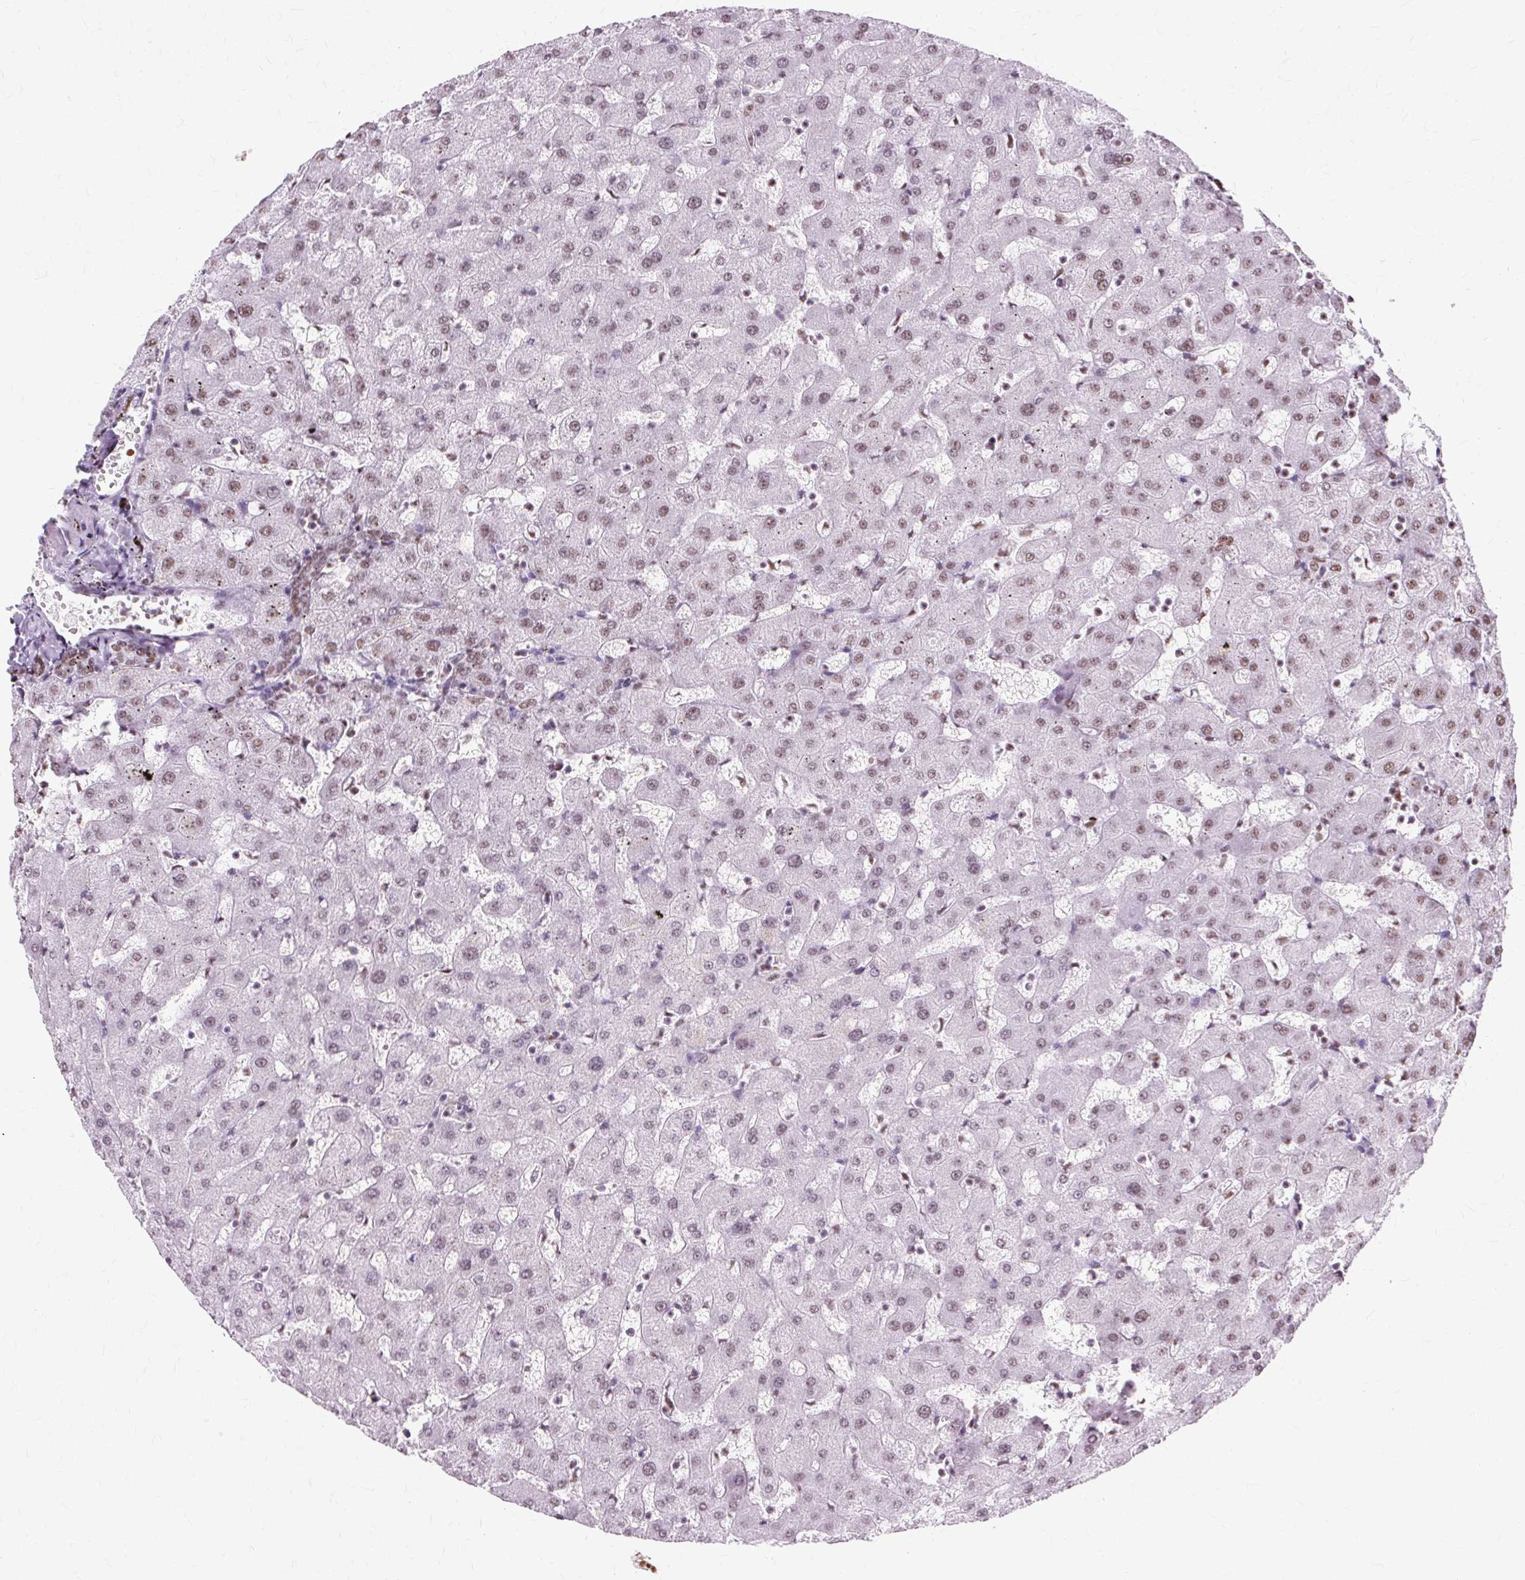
{"staining": {"intensity": "moderate", "quantity": "25%-75%", "location": "nuclear"}, "tissue": "liver", "cell_type": "Cholangiocytes", "image_type": "normal", "snomed": [{"axis": "morphology", "description": "Normal tissue, NOS"}, {"axis": "topography", "description": "Liver"}], "caption": "IHC photomicrograph of benign liver stained for a protein (brown), which reveals medium levels of moderate nuclear expression in about 25%-75% of cholangiocytes.", "gene": "XRCC6", "patient": {"sex": "female", "age": 63}}